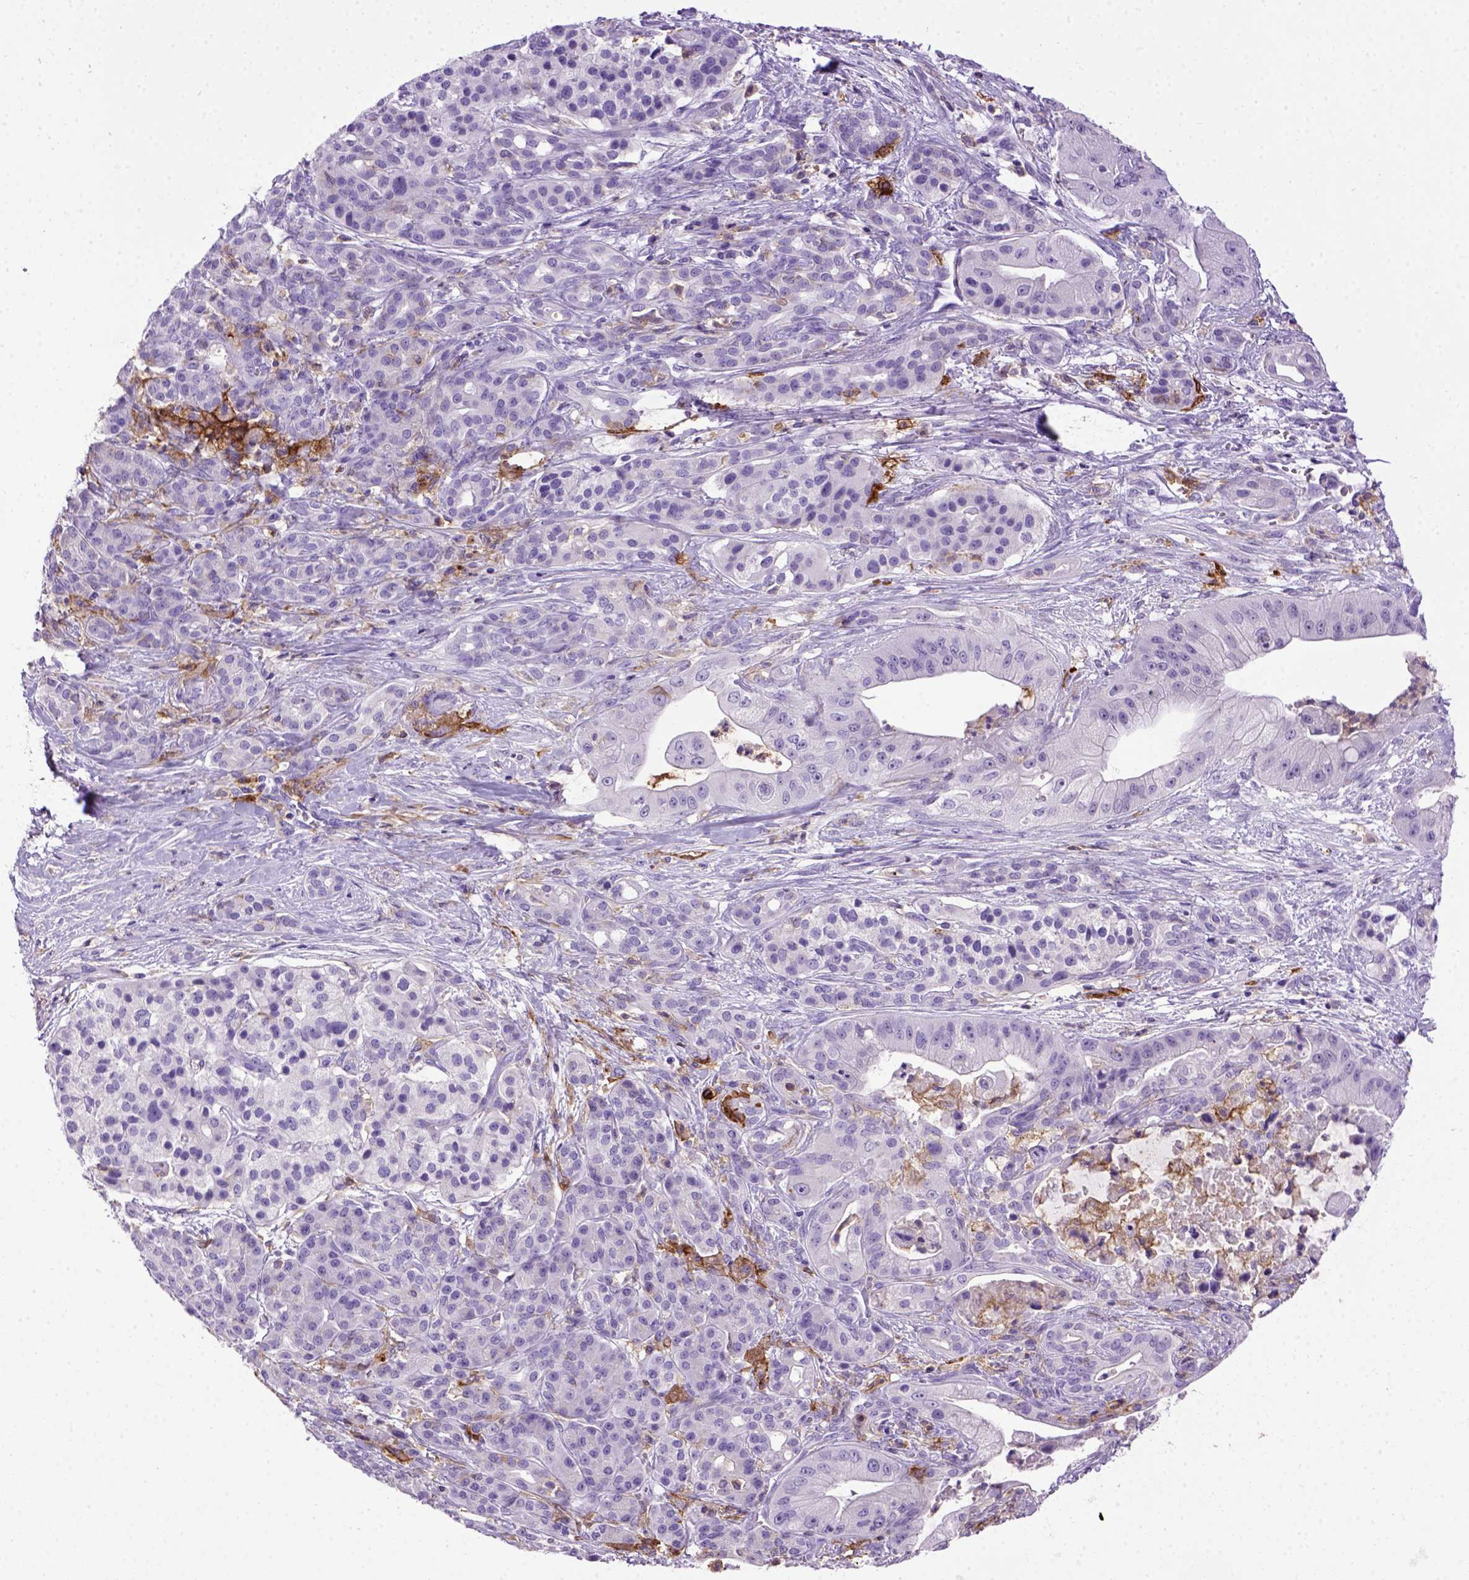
{"staining": {"intensity": "negative", "quantity": "none", "location": "none"}, "tissue": "pancreatic cancer", "cell_type": "Tumor cells", "image_type": "cancer", "snomed": [{"axis": "morphology", "description": "Normal tissue, NOS"}, {"axis": "morphology", "description": "Inflammation, NOS"}, {"axis": "morphology", "description": "Adenocarcinoma, NOS"}, {"axis": "topography", "description": "Pancreas"}], "caption": "IHC of pancreatic adenocarcinoma displays no staining in tumor cells.", "gene": "ITGAX", "patient": {"sex": "male", "age": 57}}